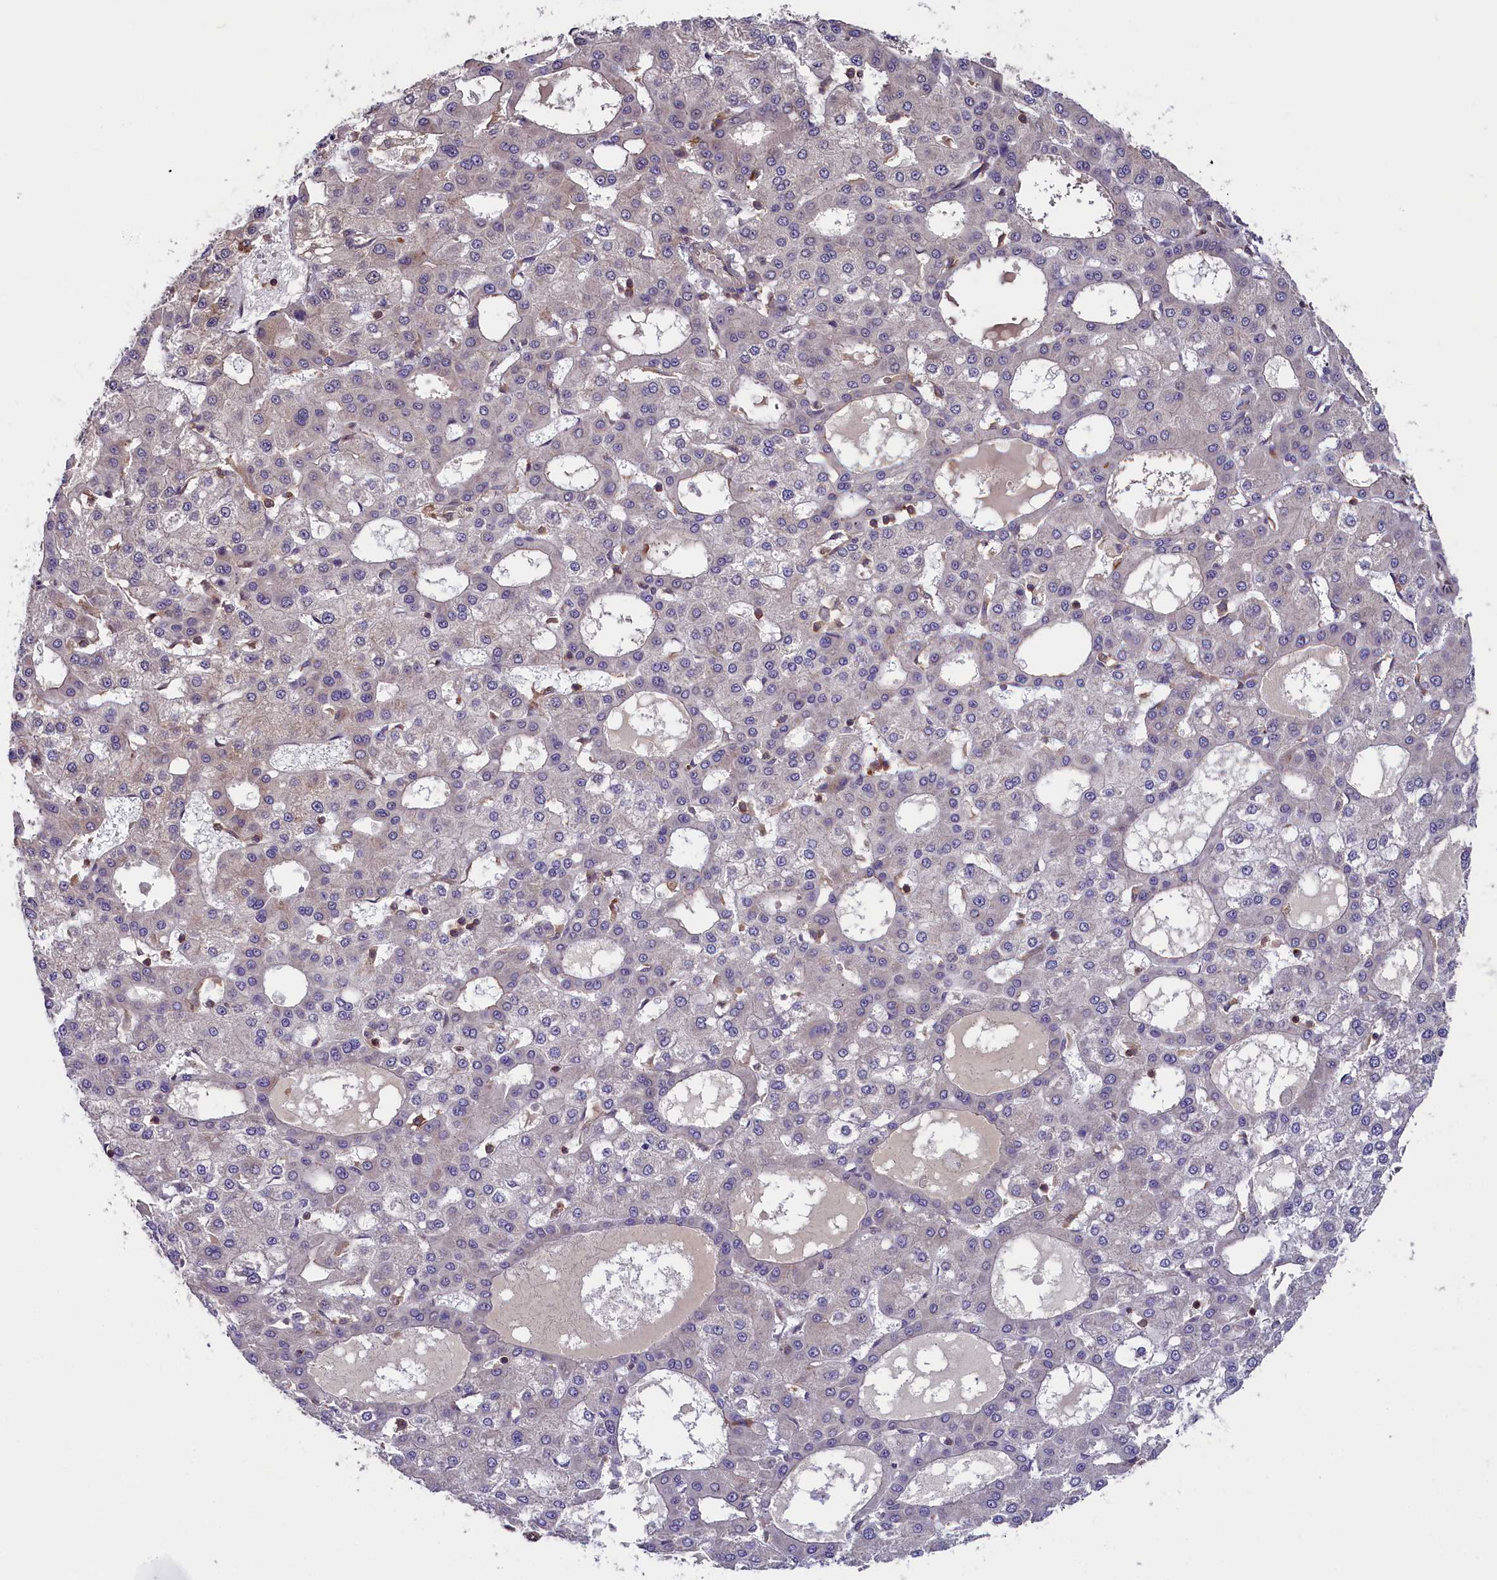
{"staining": {"intensity": "negative", "quantity": "none", "location": "none"}, "tissue": "liver cancer", "cell_type": "Tumor cells", "image_type": "cancer", "snomed": [{"axis": "morphology", "description": "Carcinoma, Hepatocellular, NOS"}, {"axis": "topography", "description": "Liver"}], "caption": "This is a histopathology image of IHC staining of liver cancer, which shows no positivity in tumor cells.", "gene": "SKIDA1", "patient": {"sex": "male", "age": 47}}